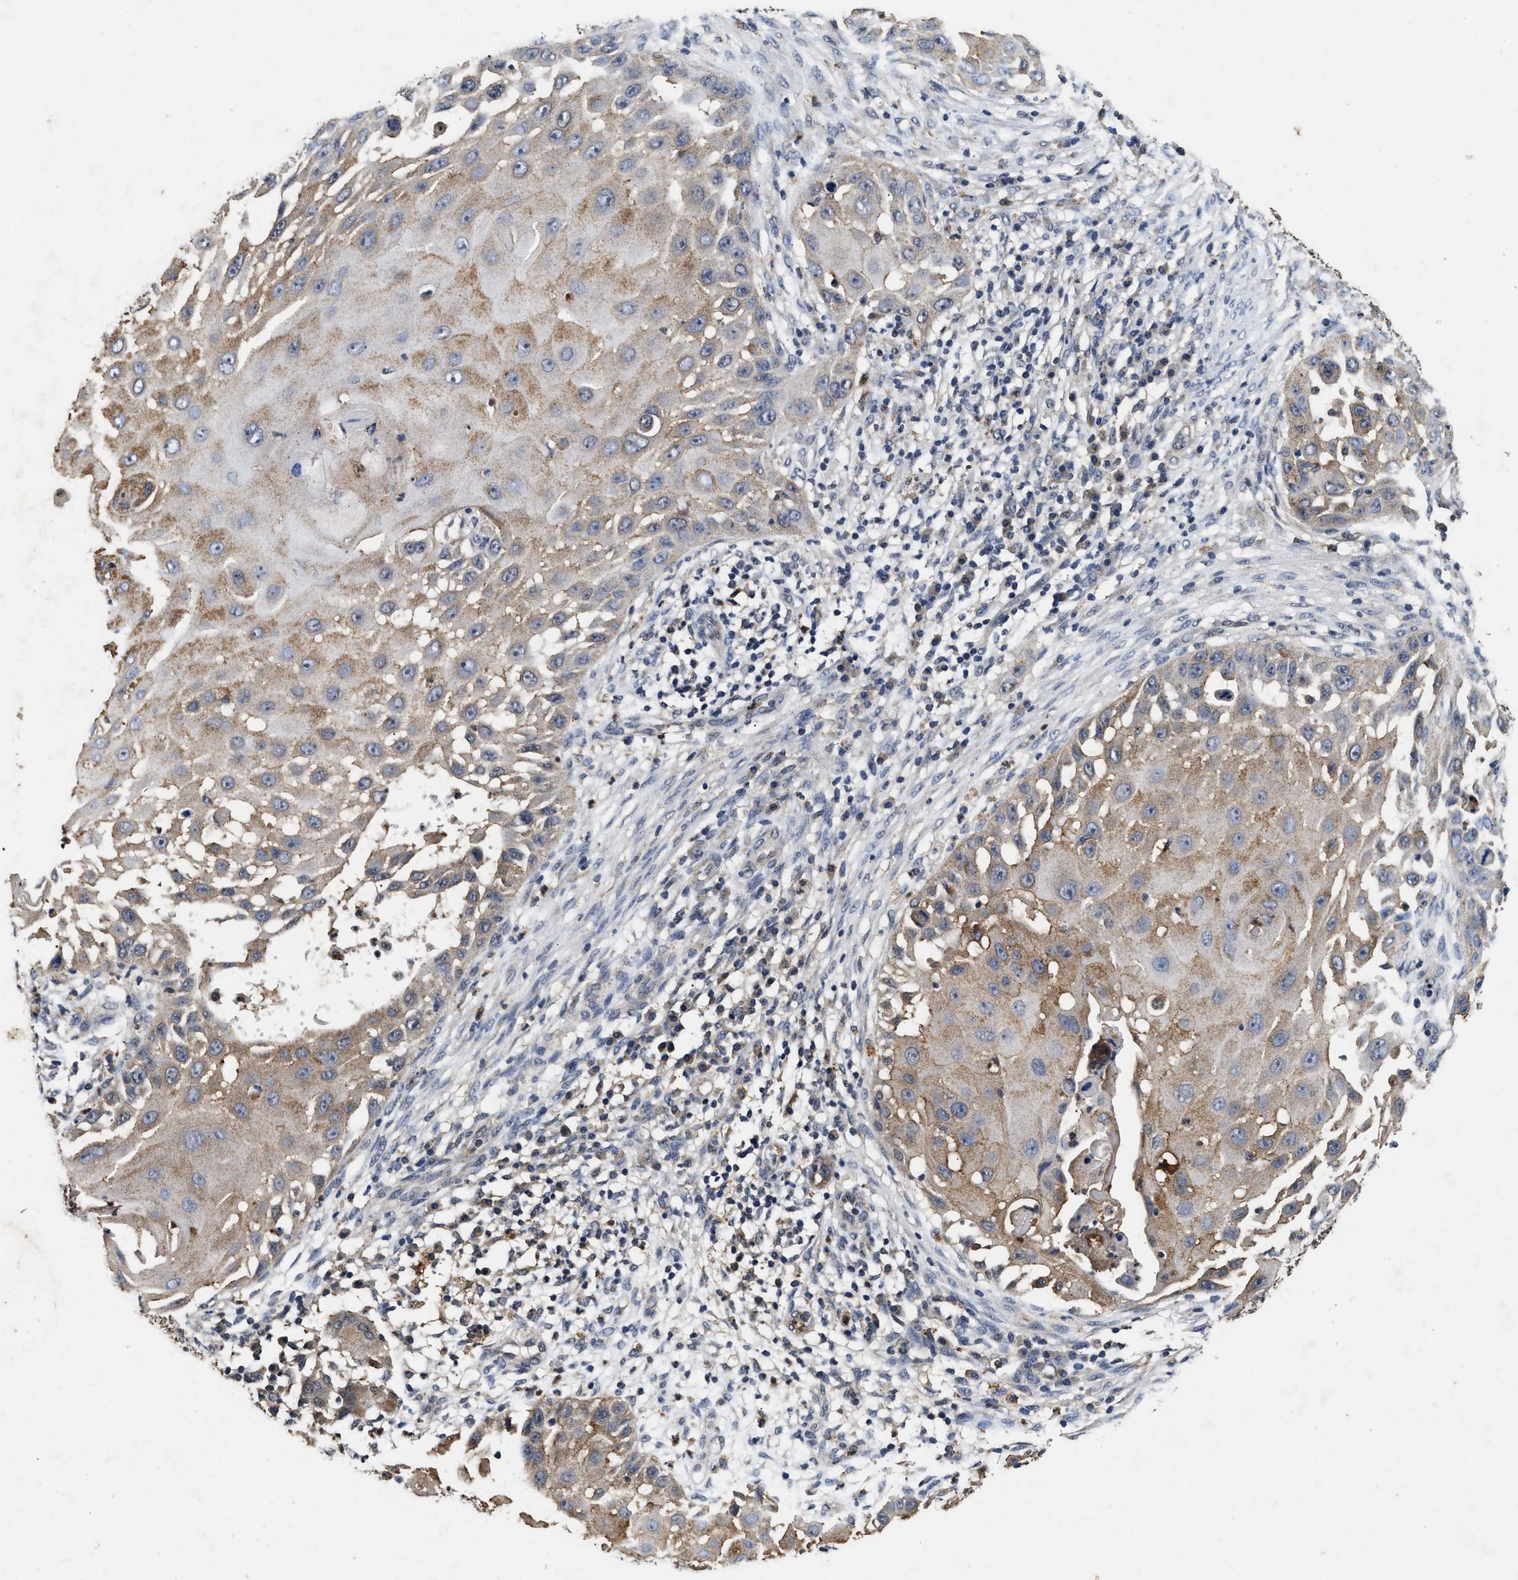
{"staining": {"intensity": "moderate", "quantity": ">75%", "location": "cytoplasmic/membranous"}, "tissue": "skin cancer", "cell_type": "Tumor cells", "image_type": "cancer", "snomed": [{"axis": "morphology", "description": "Squamous cell carcinoma, NOS"}, {"axis": "topography", "description": "Skin"}], "caption": "Protein analysis of skin squamous cell carcinoma tissue exhibits moderate cytoplasmic/membranous expression in approximately >75% of tumor cells.", "gene": "ACOX1", "patient": {"sex": "female", "age": 44}}